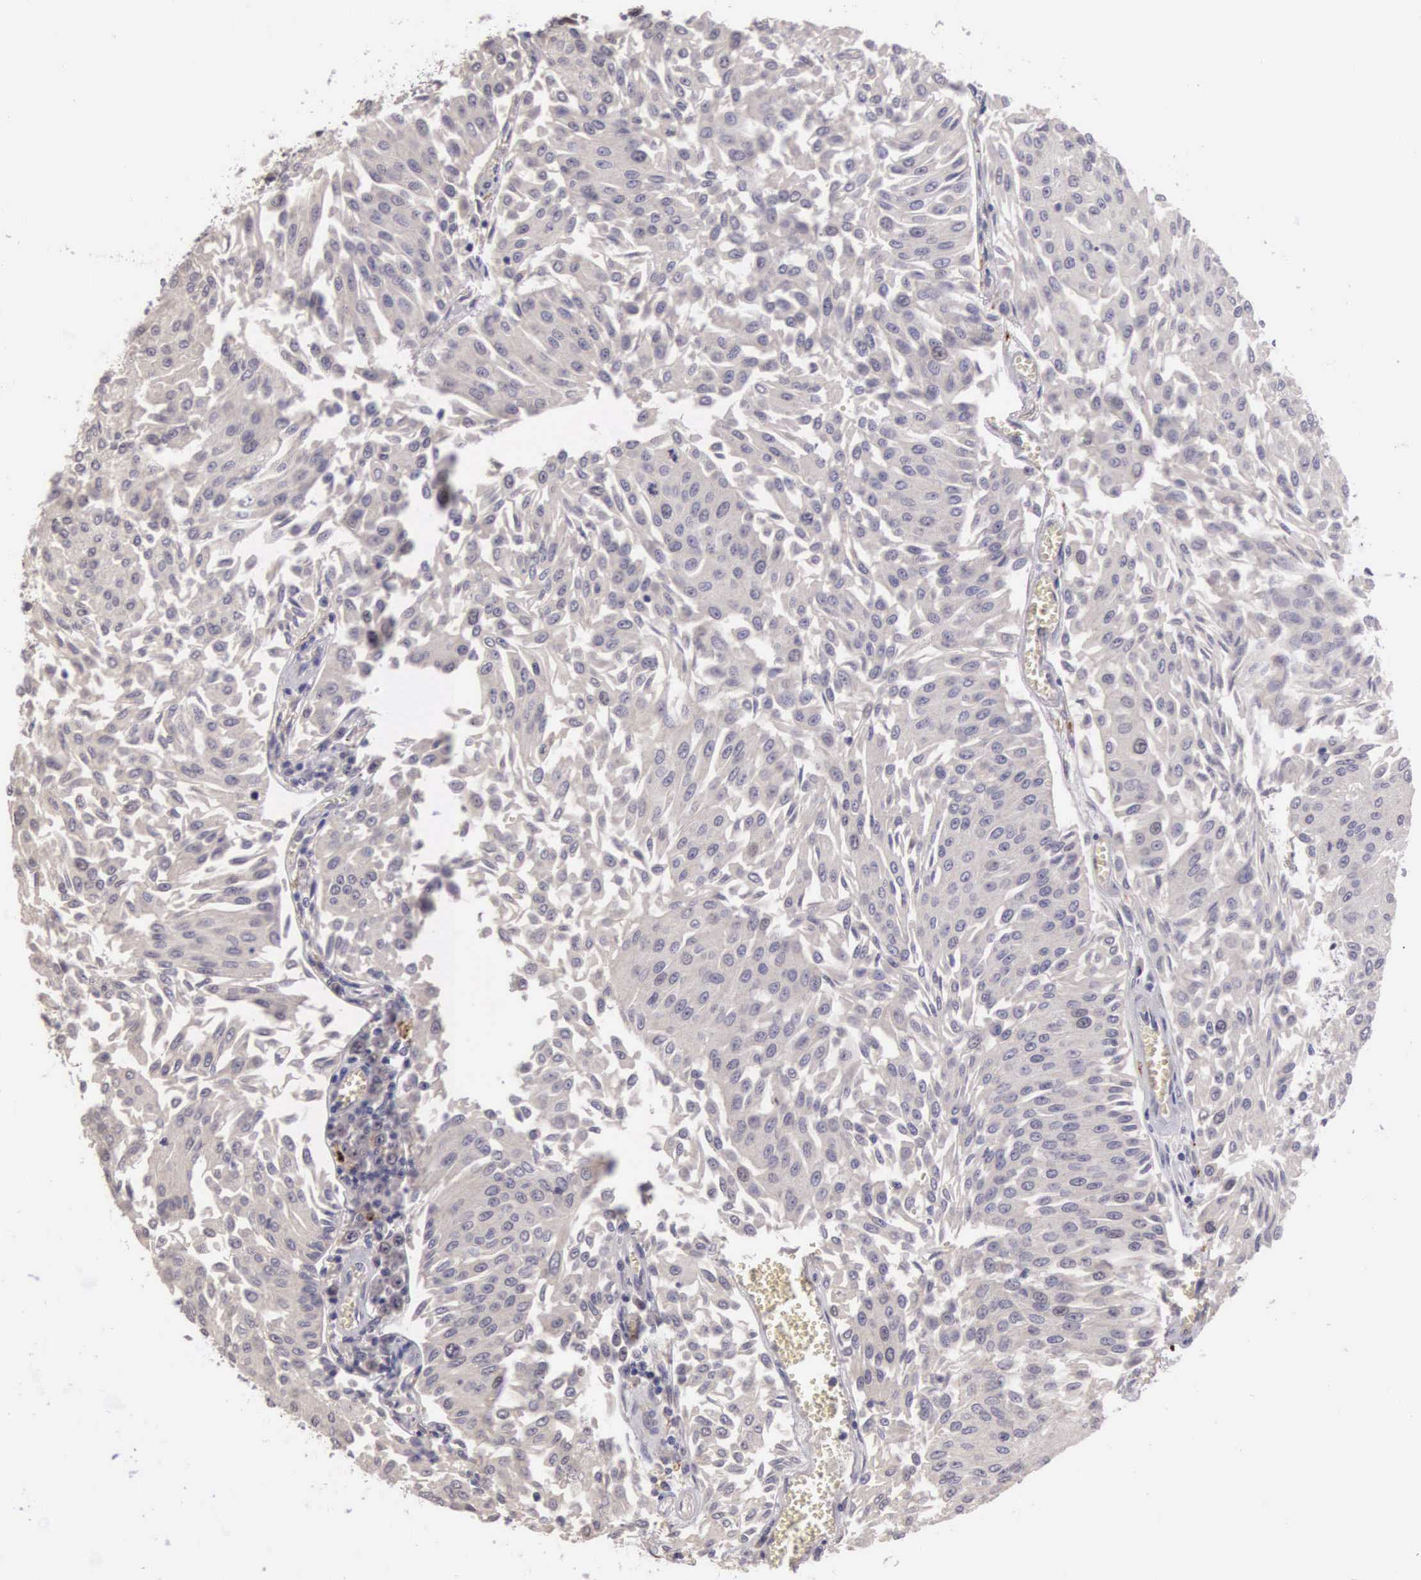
{"staining": {"intensity": "negative", "quantity": "none", "location": "none"}, "tissue": "urothelial cancer", "cell_type": "Tumor cells", "image_type": "cancer", "snomed": [{"axis": "morphology", "description": "Urothelial carcinoma, Low grade"}, {"axis": "topography", "description": "Urinary bladder"}], "caption": "The micrograph exhibits no staining of tumor cells in low-grade urothelial carcinoma.", "gene": "CDC45", "patient": {"sex": "male", "age": 86}}